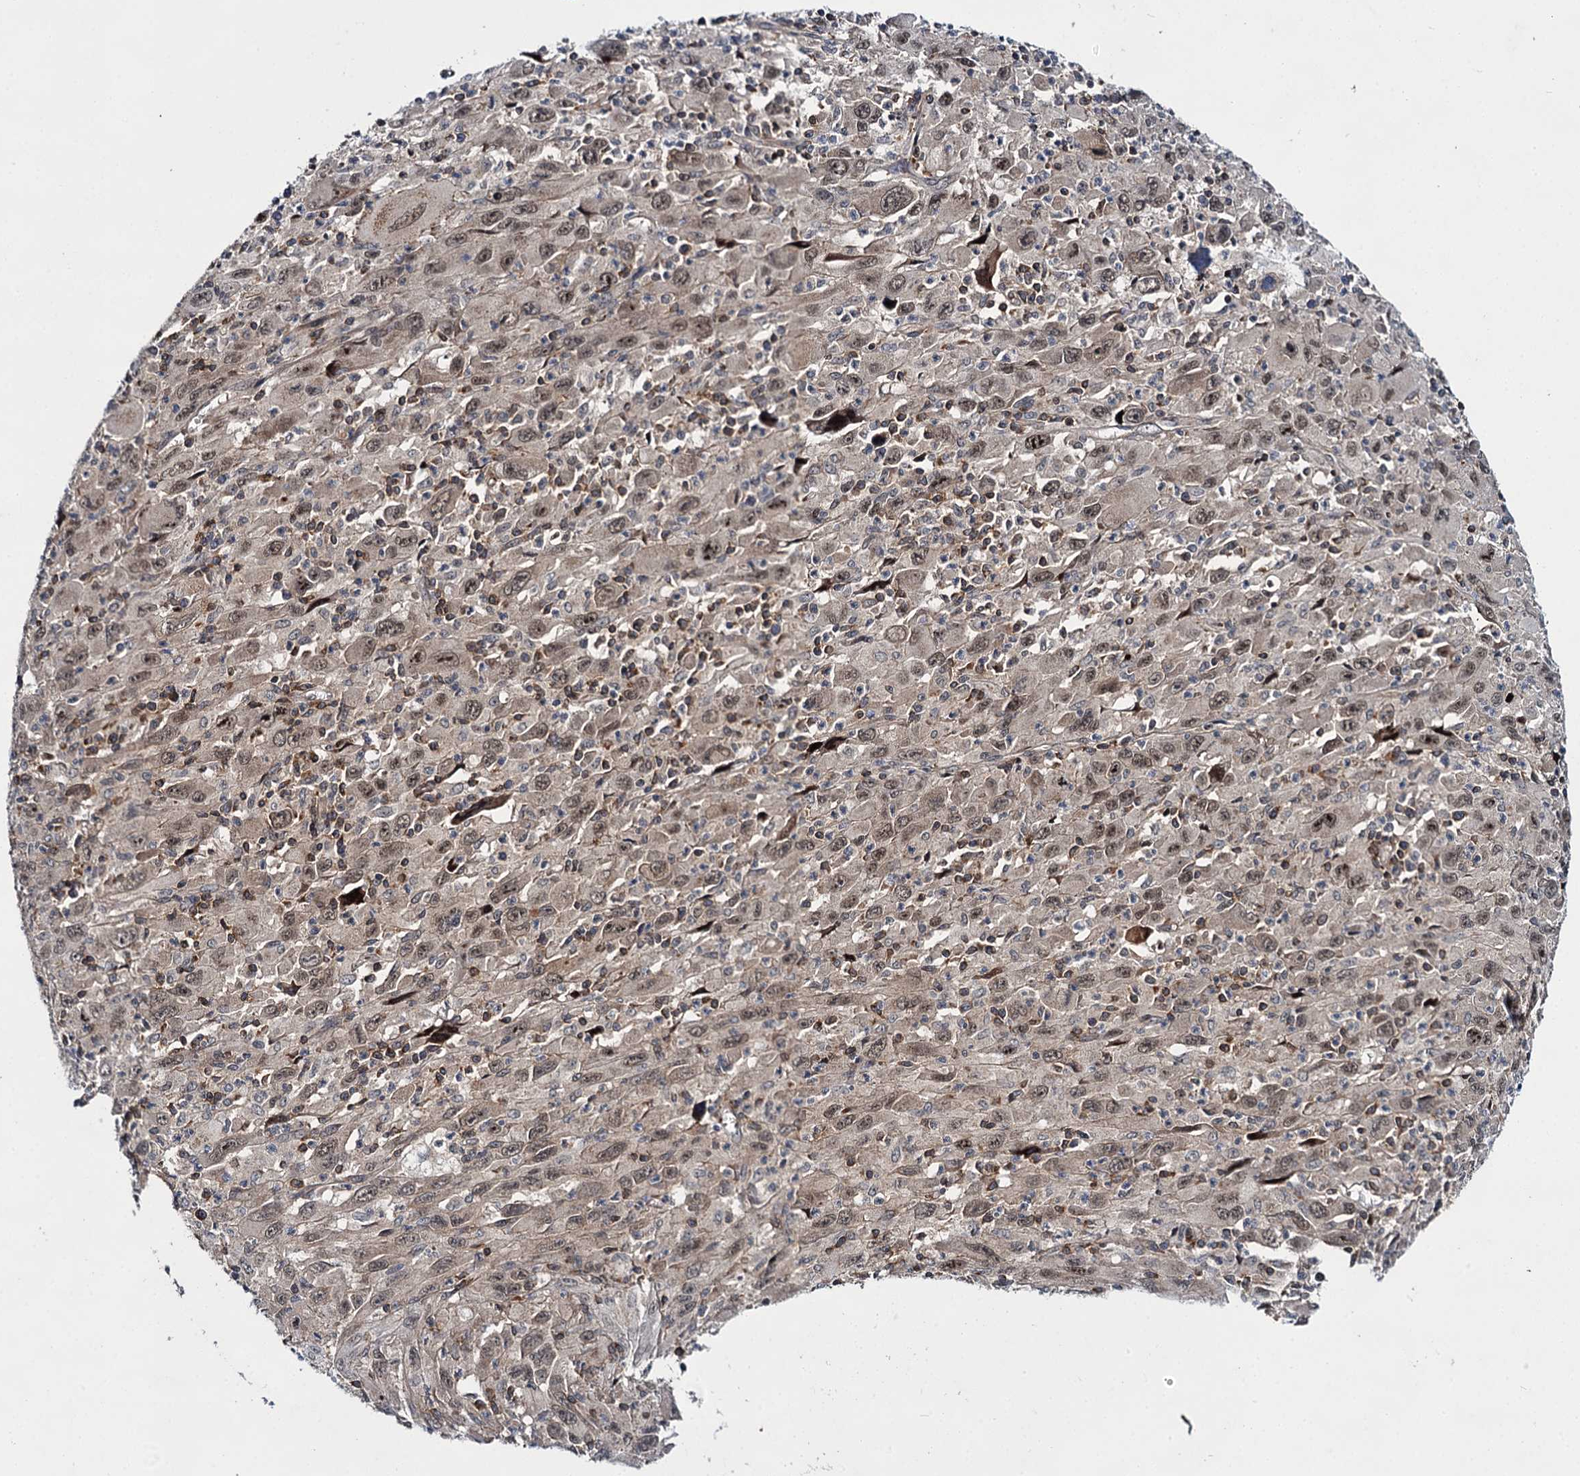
{"staining": {"intensity": "weak", "quantity": ">75%", "location": "cytoplasmic/membranous,nuclear"}, "tissue": "melanoma", "cell_type": "Tumor cells", "image_type": "cancer", "snomed": [{"axis": "morphology", "description": "Malignant melanoma, Metastatic site"}, {"axis": "topography", "description": "Skin"}], "caption": "Melanoma stained for a protein (brown) displays weak cytoplasmic/membranous and nuclear positive expression in about >75% of tumor cells.", "gene": "ABLIM1", "patient": {"sex": "female", "age": 56}}